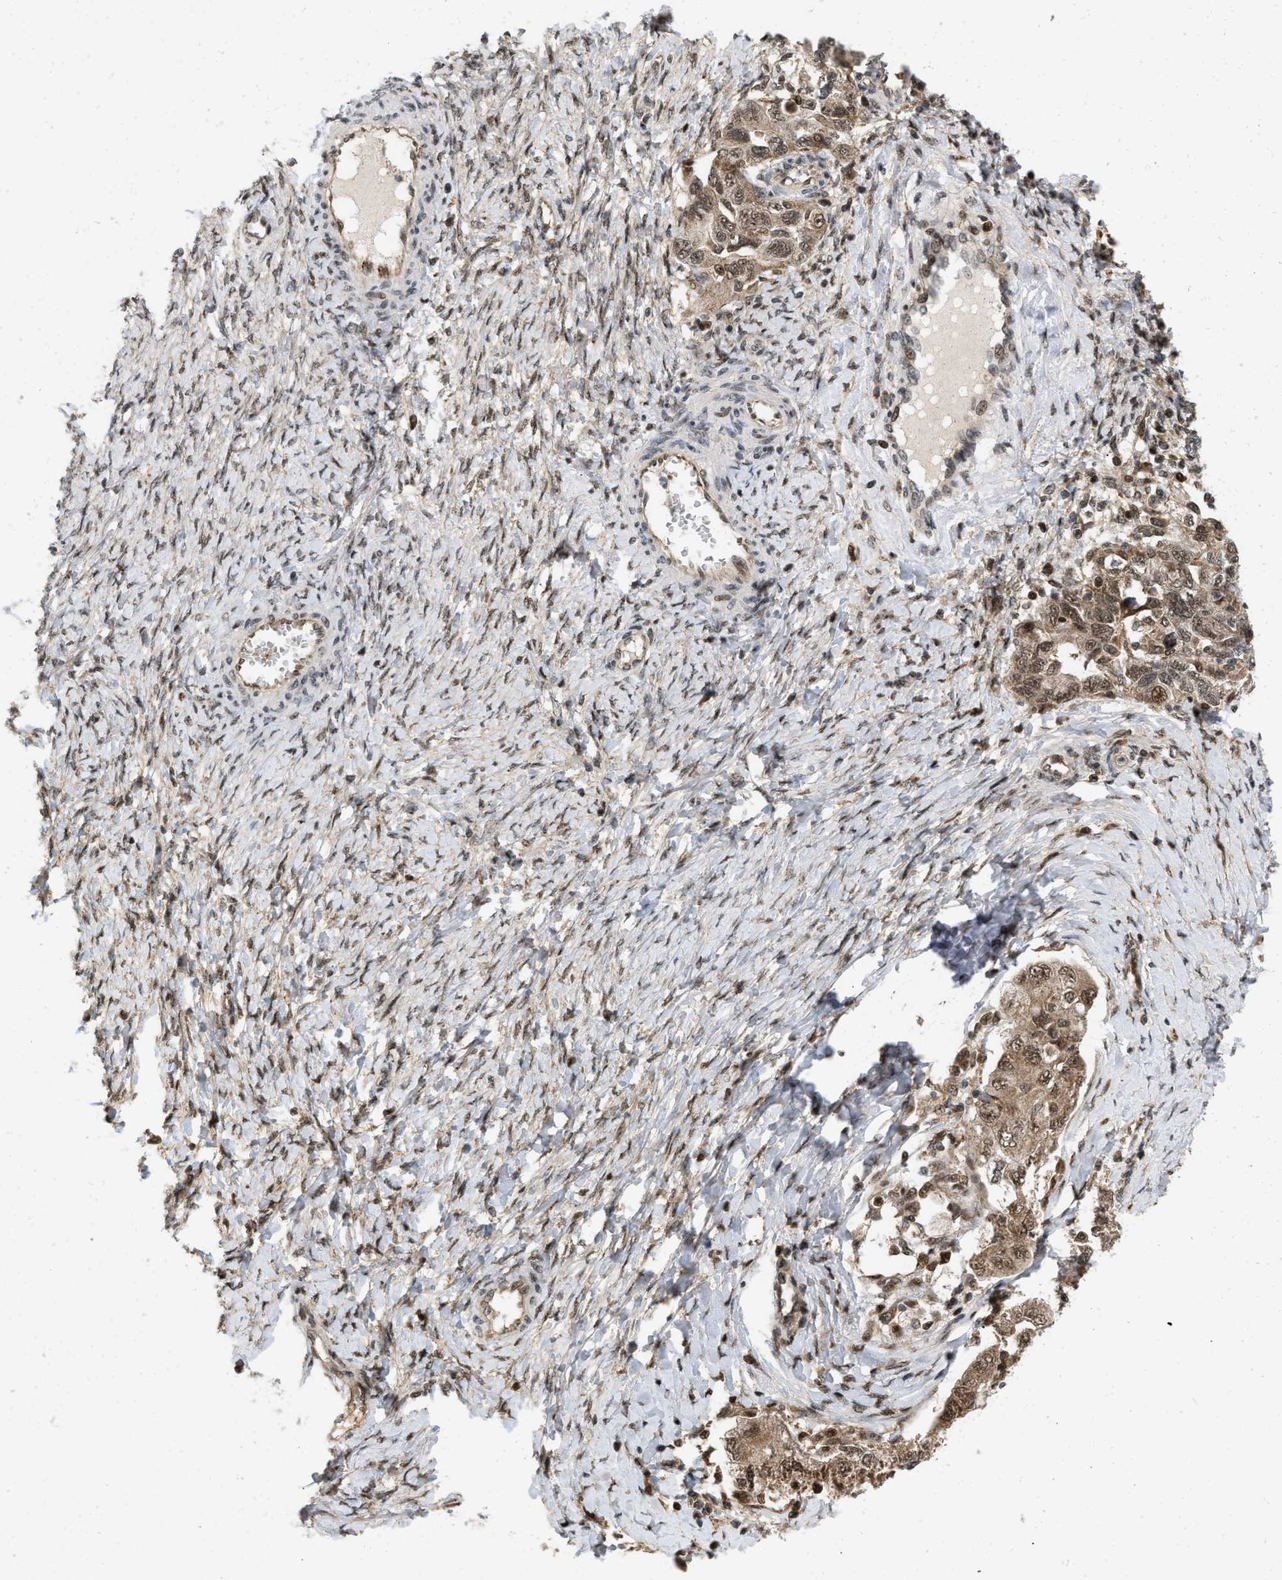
{"staining": {"intensity": "moderate", "quantity": ">75%", "location": "cytoplasmic/membranous,nuclear"}, "tissue": "ovarian cancer", "cell_type": "Tumor cells", "image_type": "cancer", "snomed": [{"axis": "morphology", "description": "Carcinoma, NOS"}, {"axis": "morphology", "description": "Cystadenocarcinoma, serous, NOS"}, {"axis": "topography", "description": "Ovary"}], "caption": "IHC (DAB (3,3'-diaminobenzidine)) staining of human ovarian cancer shows moderate cytoplasmic/membranous and nuclear protein staining in about >75% of tumor cells. (Brightfield microscopy of DAB IHC at high magnification).", "gene": "ANKRD11", "patient": {"sex": "female", "age": 69}}